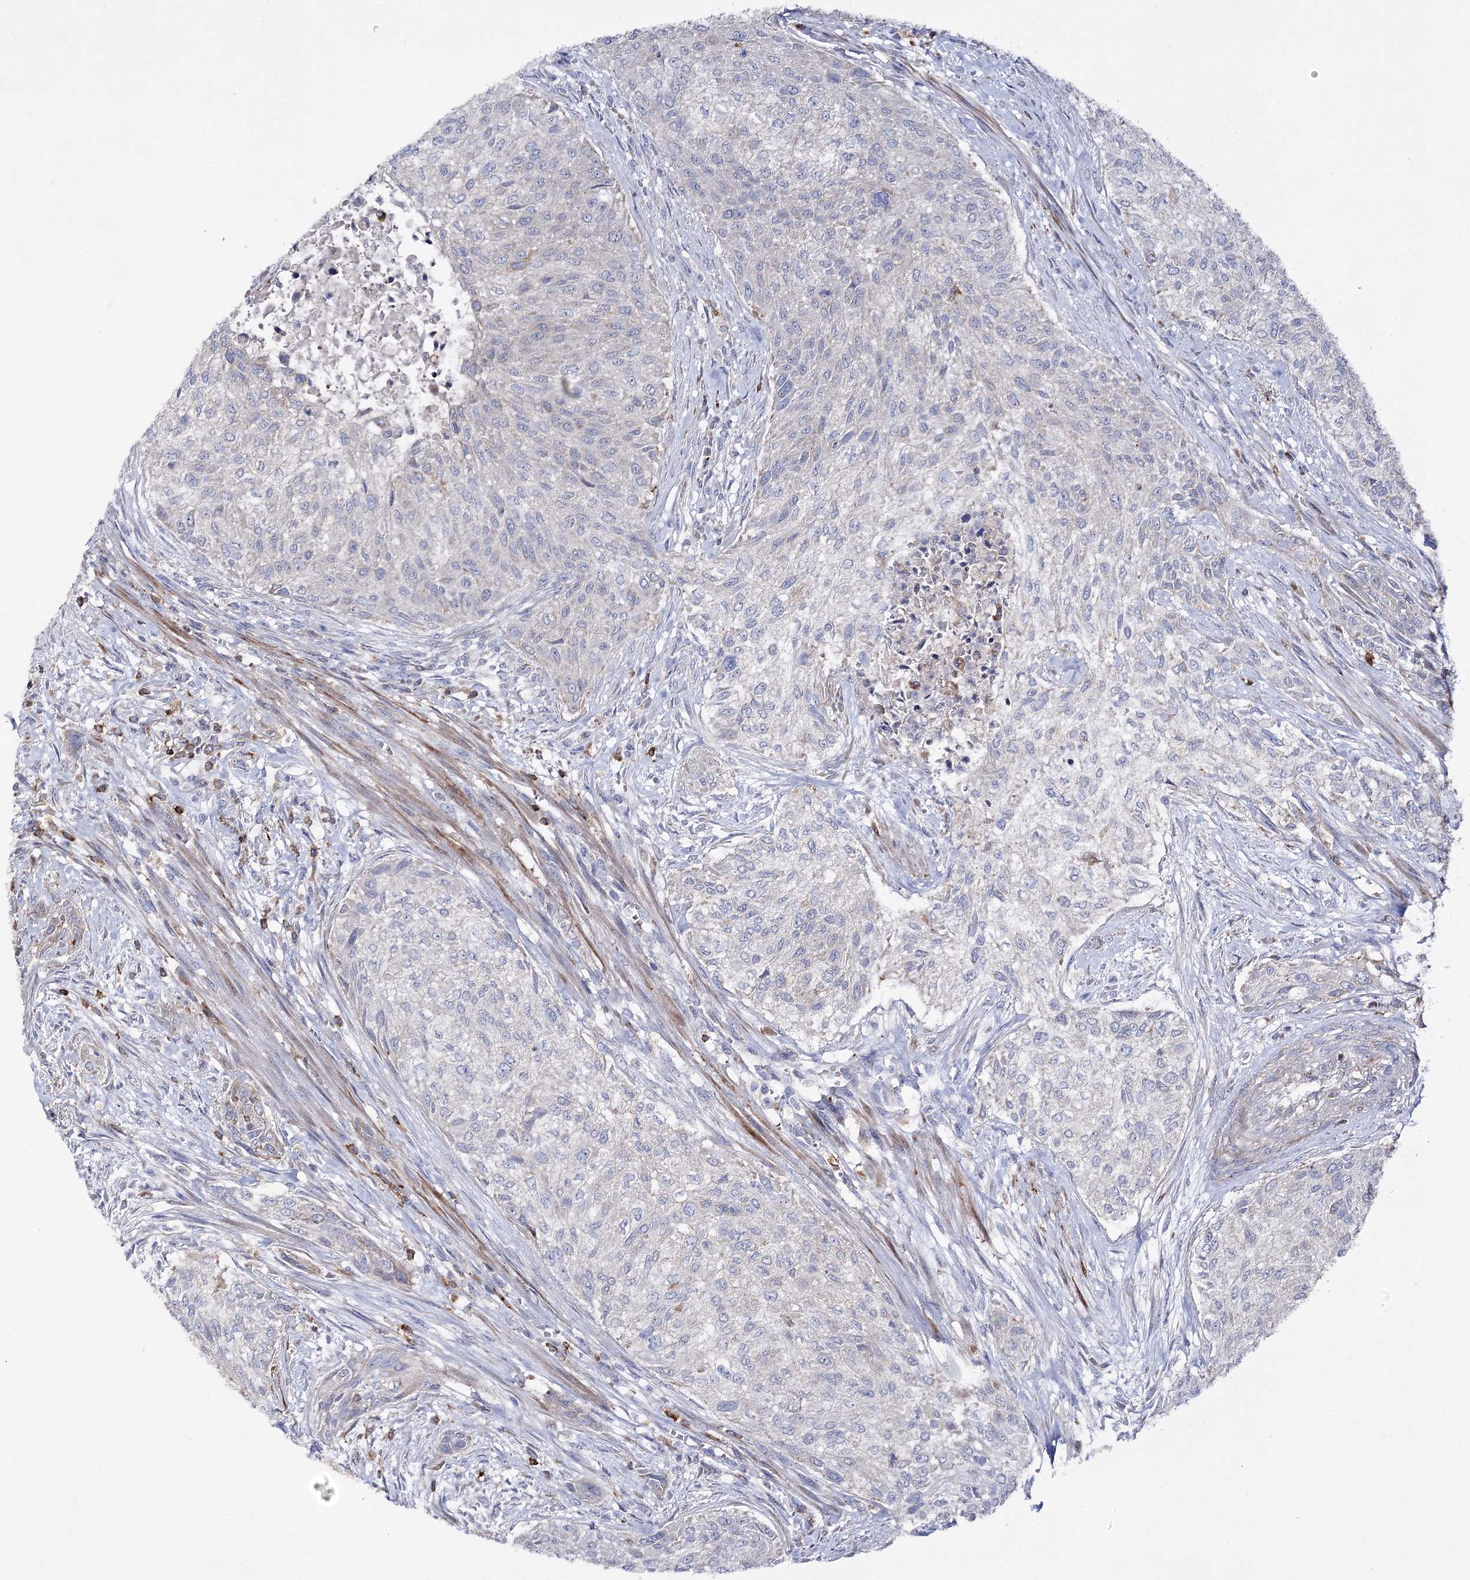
{"staining": {"intensity": "negative", "quantity": "none", "location": "none"}, "tissue": "urothelial cancer", "cell_type": "Tumor cells", "image_type": "cancer", "snomed": [{"axis": "morphology", "description": "Normal tissue, NOS"}, {"axis": "morphology", "description": "Urothelial carcinoma, NOS"}, {"axis": "topography", "description": "Urinary bladder"}, {"axis": "topography", "description": "Peripheral nerve tissue"}], "caption": "Immunohistochemistry (IHC) photomicrograph of neoplastic tissue: human urothelial cancer stained with DAB (3,3'-diaminobenzidine) shows no significant protein staining in tumor cells.", "gene": "COX15", "patient": {"sex": "male", "age": 35}}